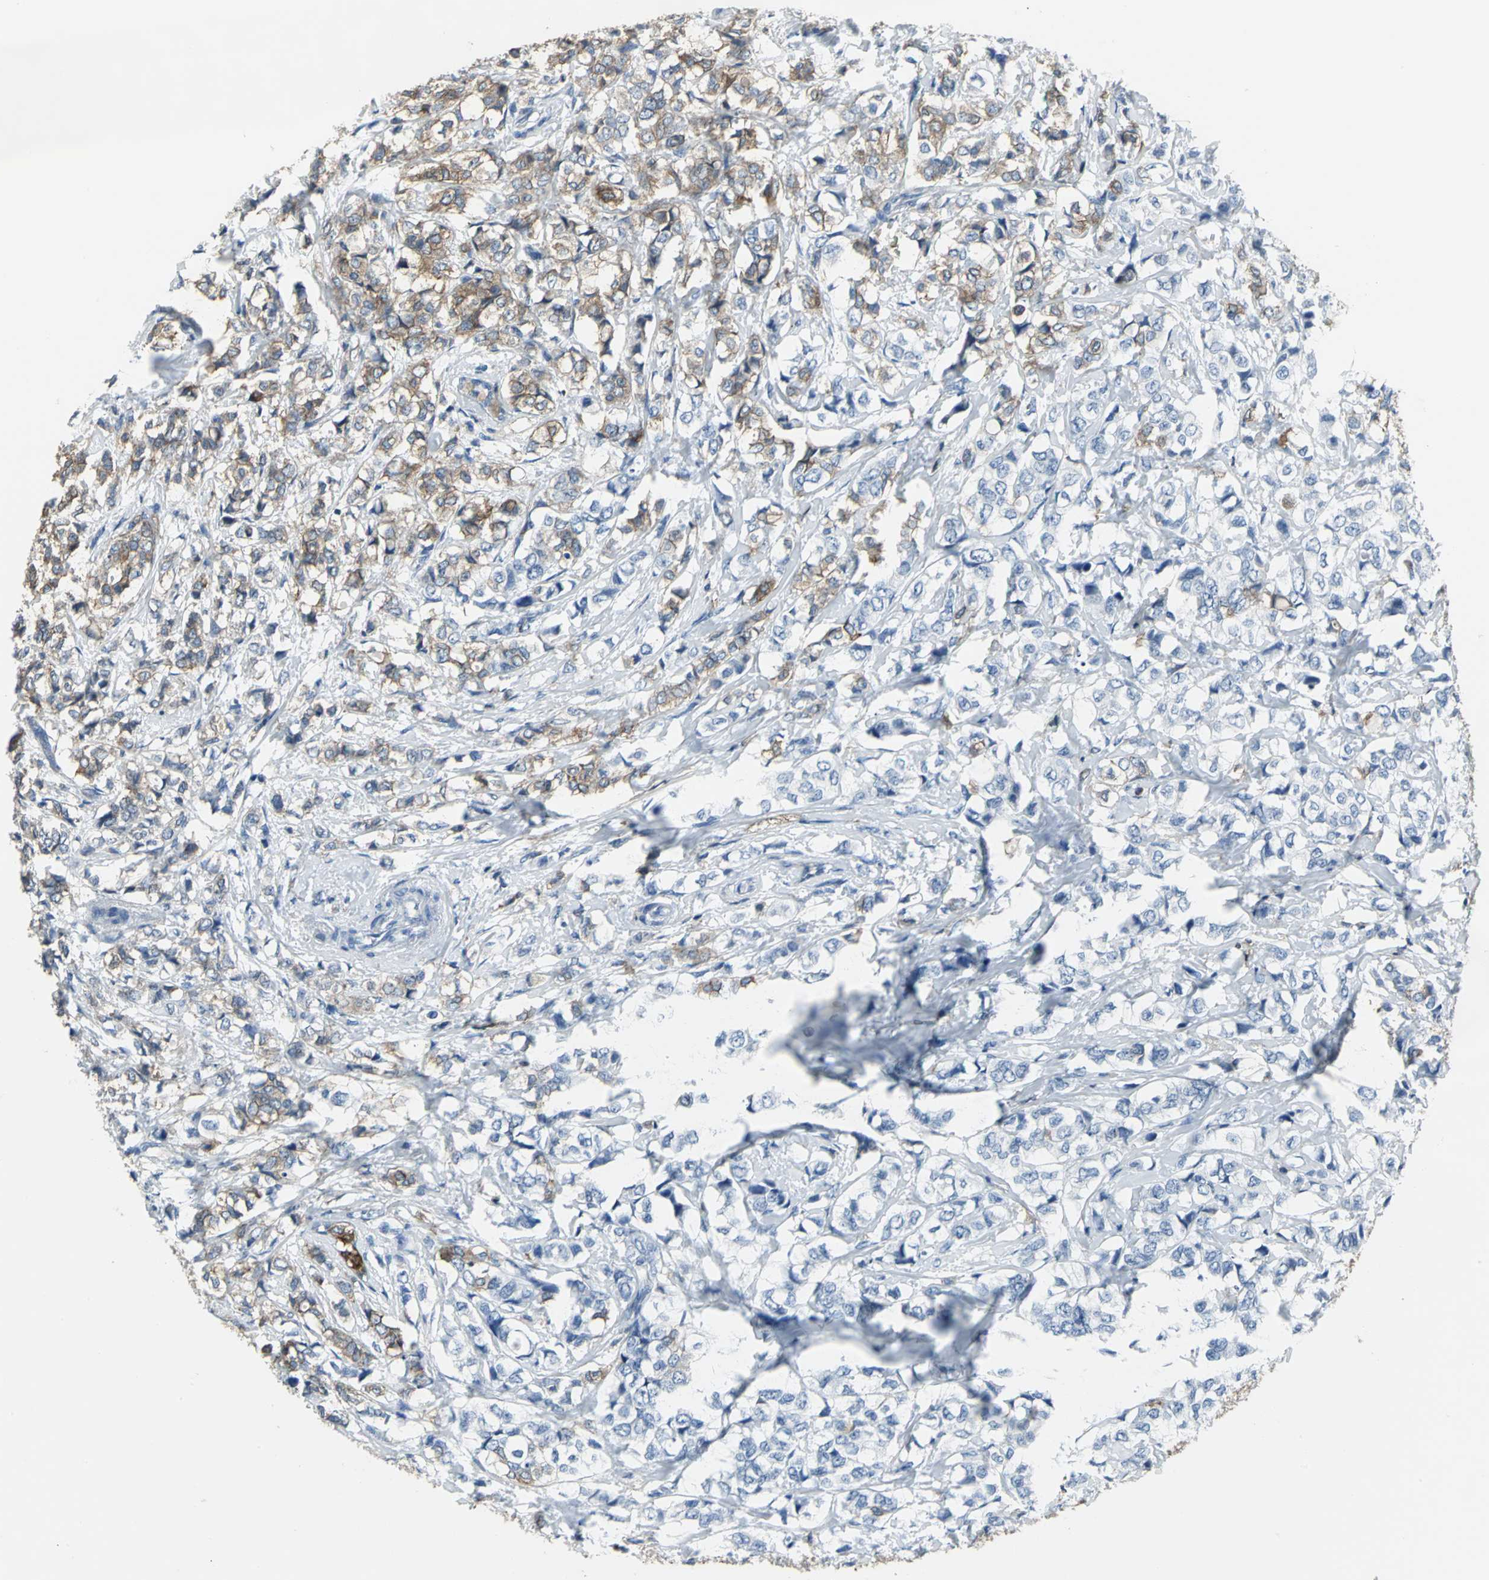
{"staining": {"intensity": "moderate", "quantity": "25%-75%", "location": "cytoplasmic/membranous"}, "tissue": "breast cancer", "cell_type": "Tumor cells", "image_type": "cancer", "snomed": [{"axis": "morphology", "description": "Lobular carcinoma"}, {"axis": "topography", "description": "Breast"}], "caption": "A micrograph showing moderate cytoplasmic/membranous staining in approximately 25%-75% of tumor cells in breast cancer, as visualized by brown immunohistochemical staining.", "gene": "IQGAP2", "patient": {"sex": "female", "age": 60}}